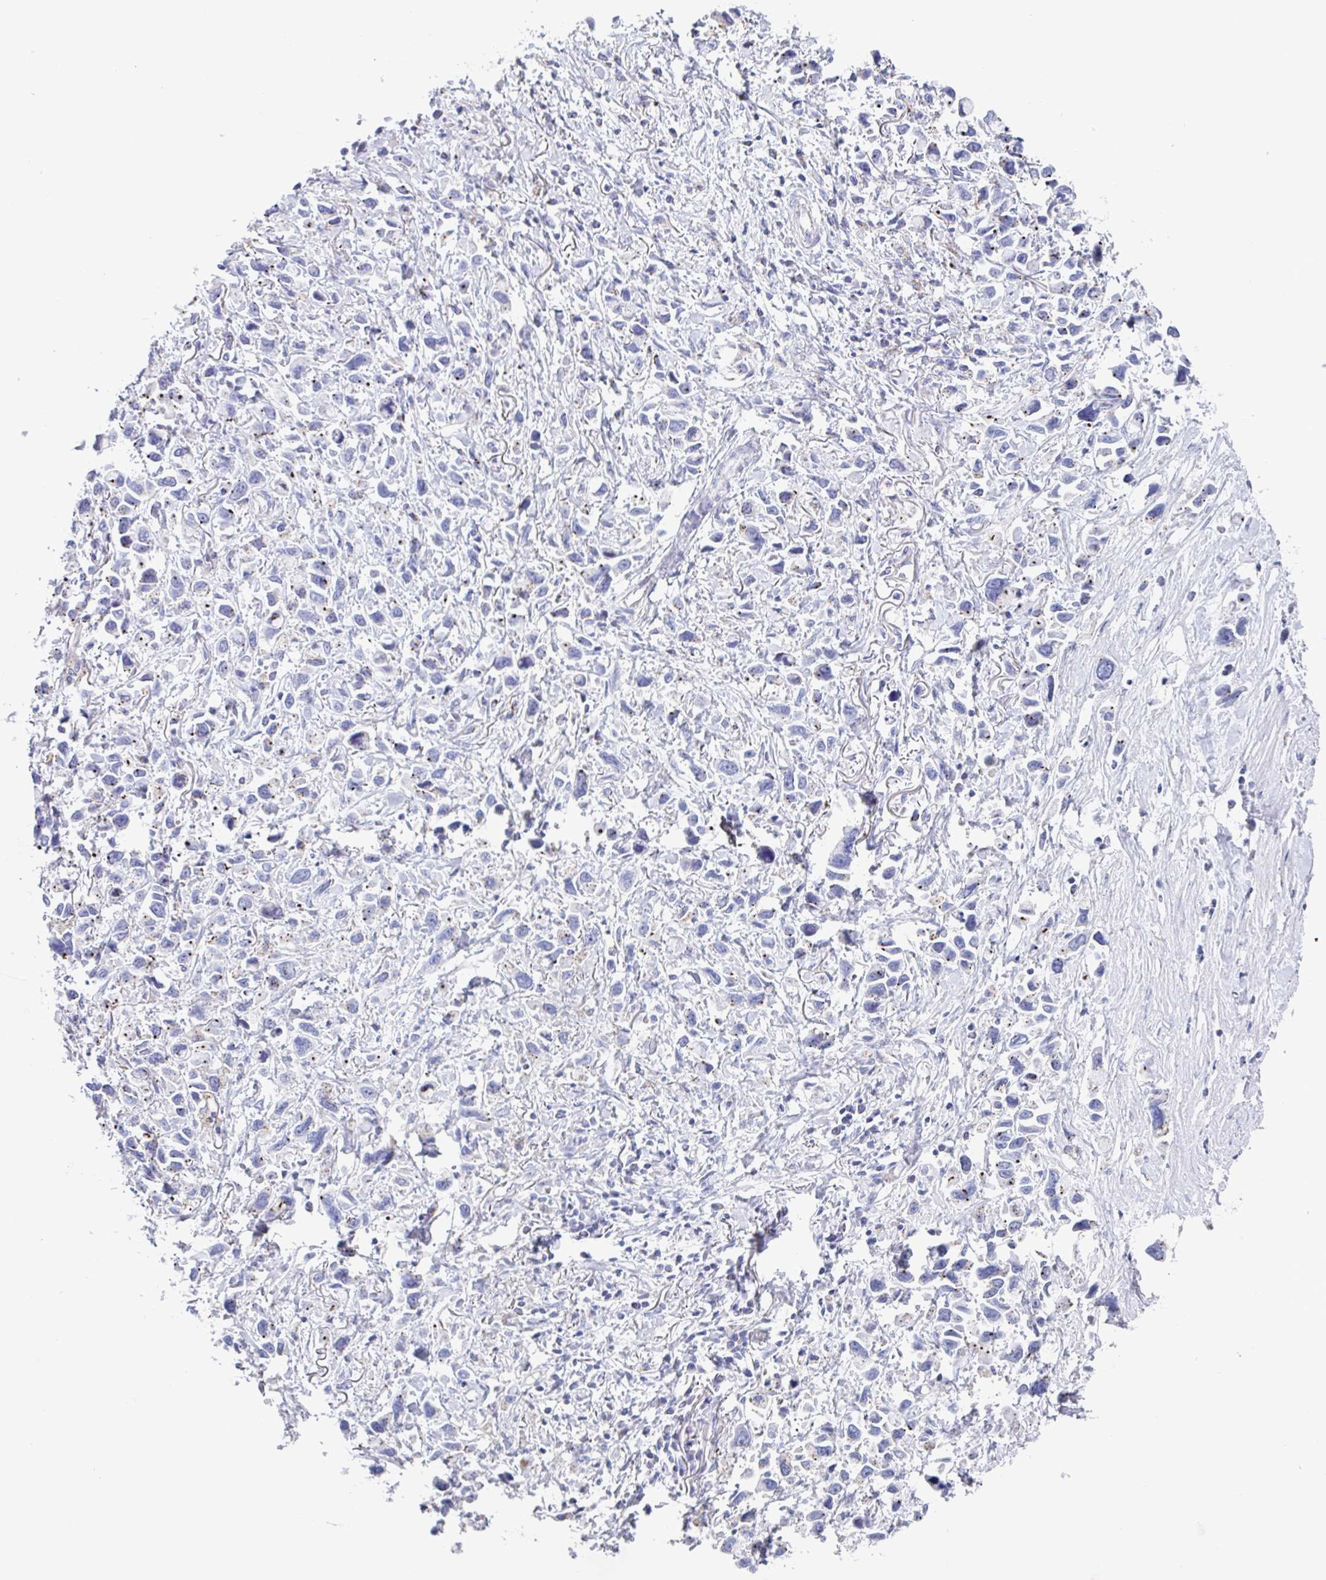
{"staining": {"intensity": "negative", "quantity": "none", "location": "none"}, "tissue": "stomach cancer", "cell_type": "Tumor cells", "image_type": "cancer", "snomed": [{"axis": "morphology", "description": "Adenocarcinoma, NOS"}, {"axis": "topography", "description": "Stomach"}], "caption": "Stomach cancer (adenocarcinoma) was stained to show a protein in brown. There is no significant positivity in tumor cells. (Stains: DAB (3,3'-diaminobenzidine) IHC with hematoxylin counter stain, Microscopy: brightfield microscopy at high magnification).", "gene": "CHMP5", "patient": {"sex": "female", "age": 81}}